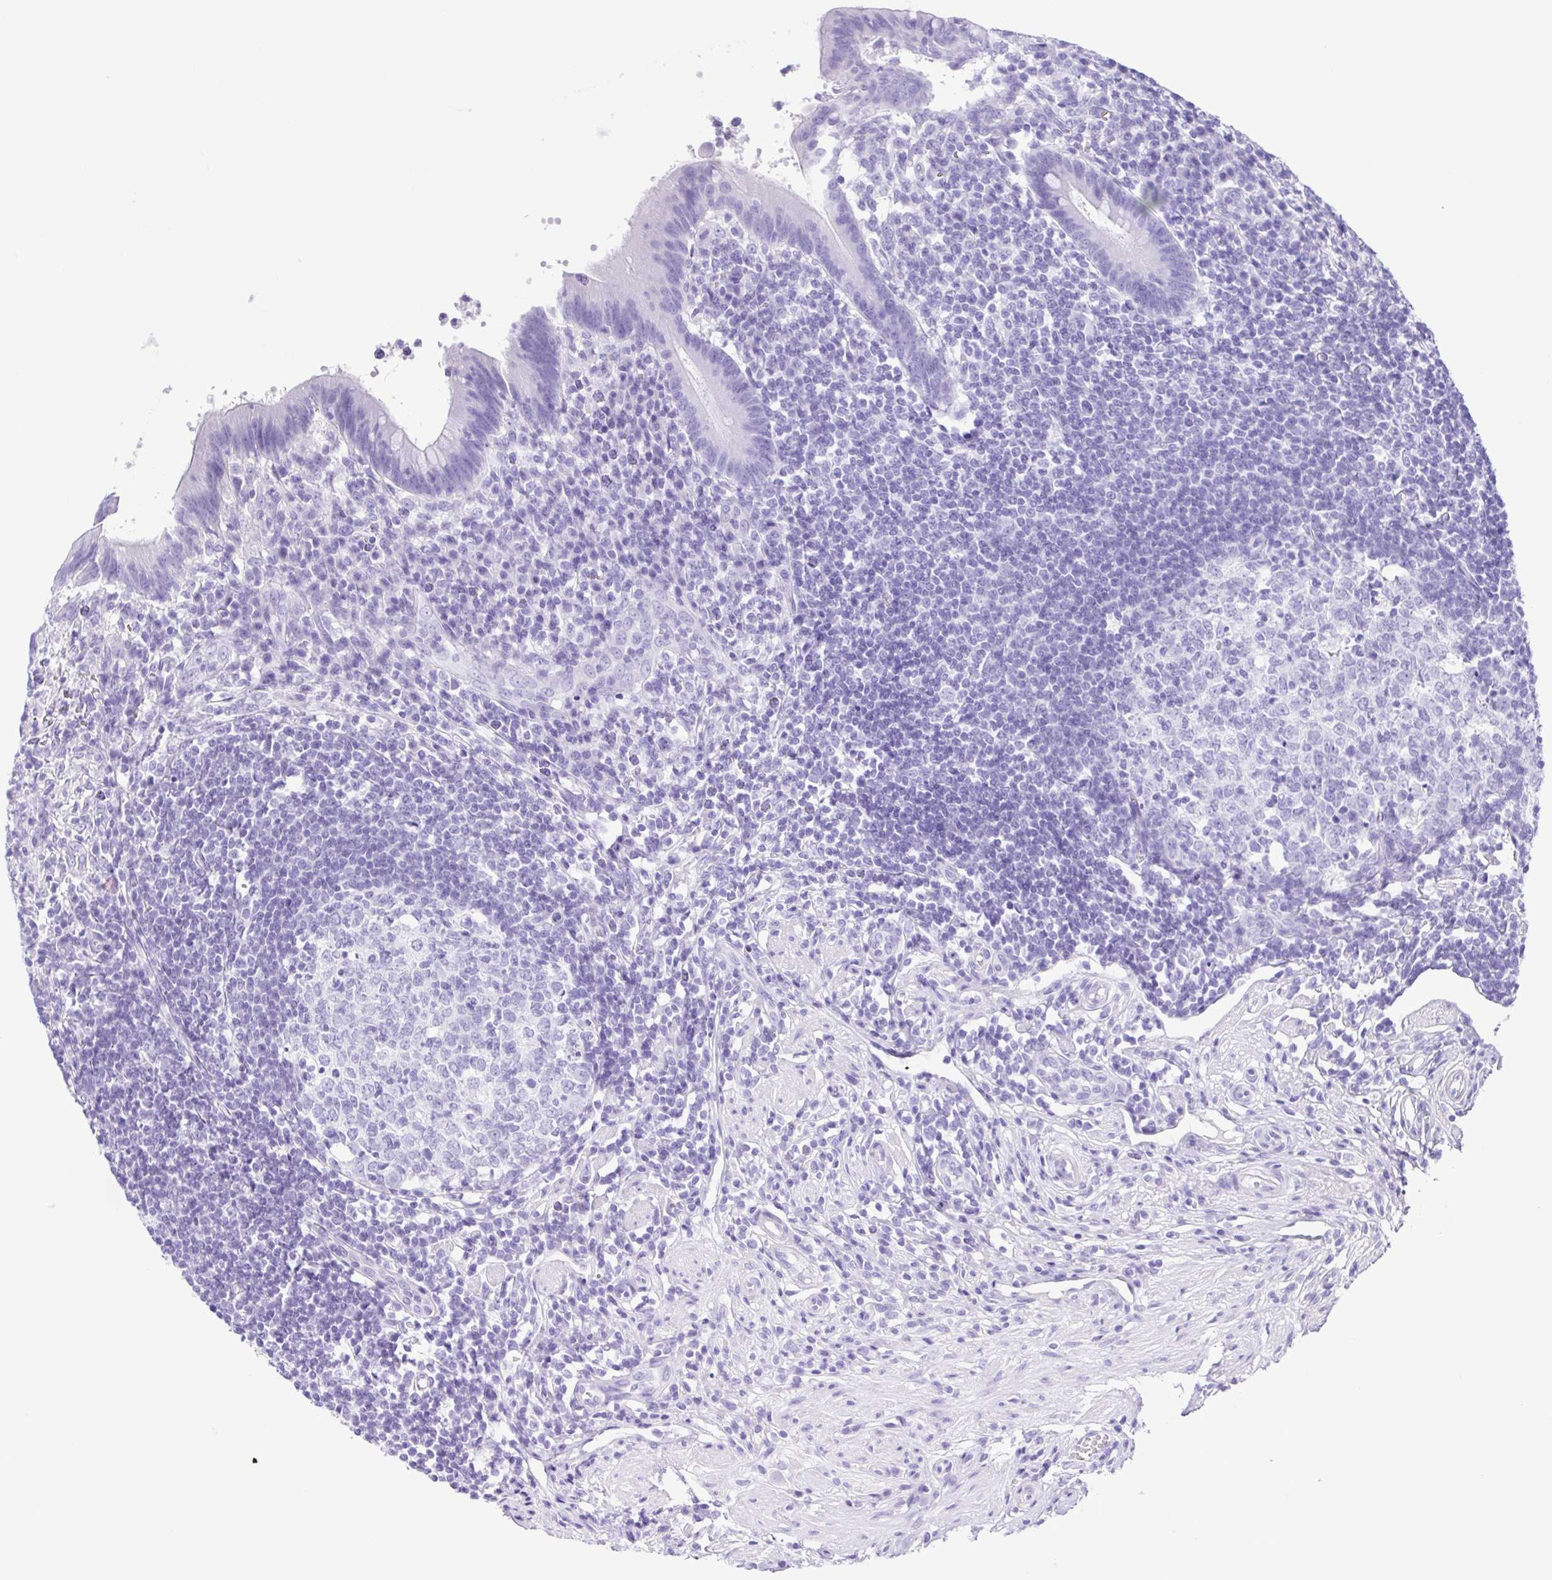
{"staining": {"intensity": "weak", "quantity": "<25%", "location": "cytoplasmic/membranous"}, "tissue": "appendix", "cell_type": "Glandular cells", "image_type": "normal", "snomed": [{"axis": "morphology", "description": "Normal tissue, NOS"}, {"axis": "topography", "description": "Appendix"}], "caption": "Protein analysis of normal appendix shows no significant positivity in glandular cells.", "gene": "OVGP1", "patient": {"sex": "female", "age": 56}}